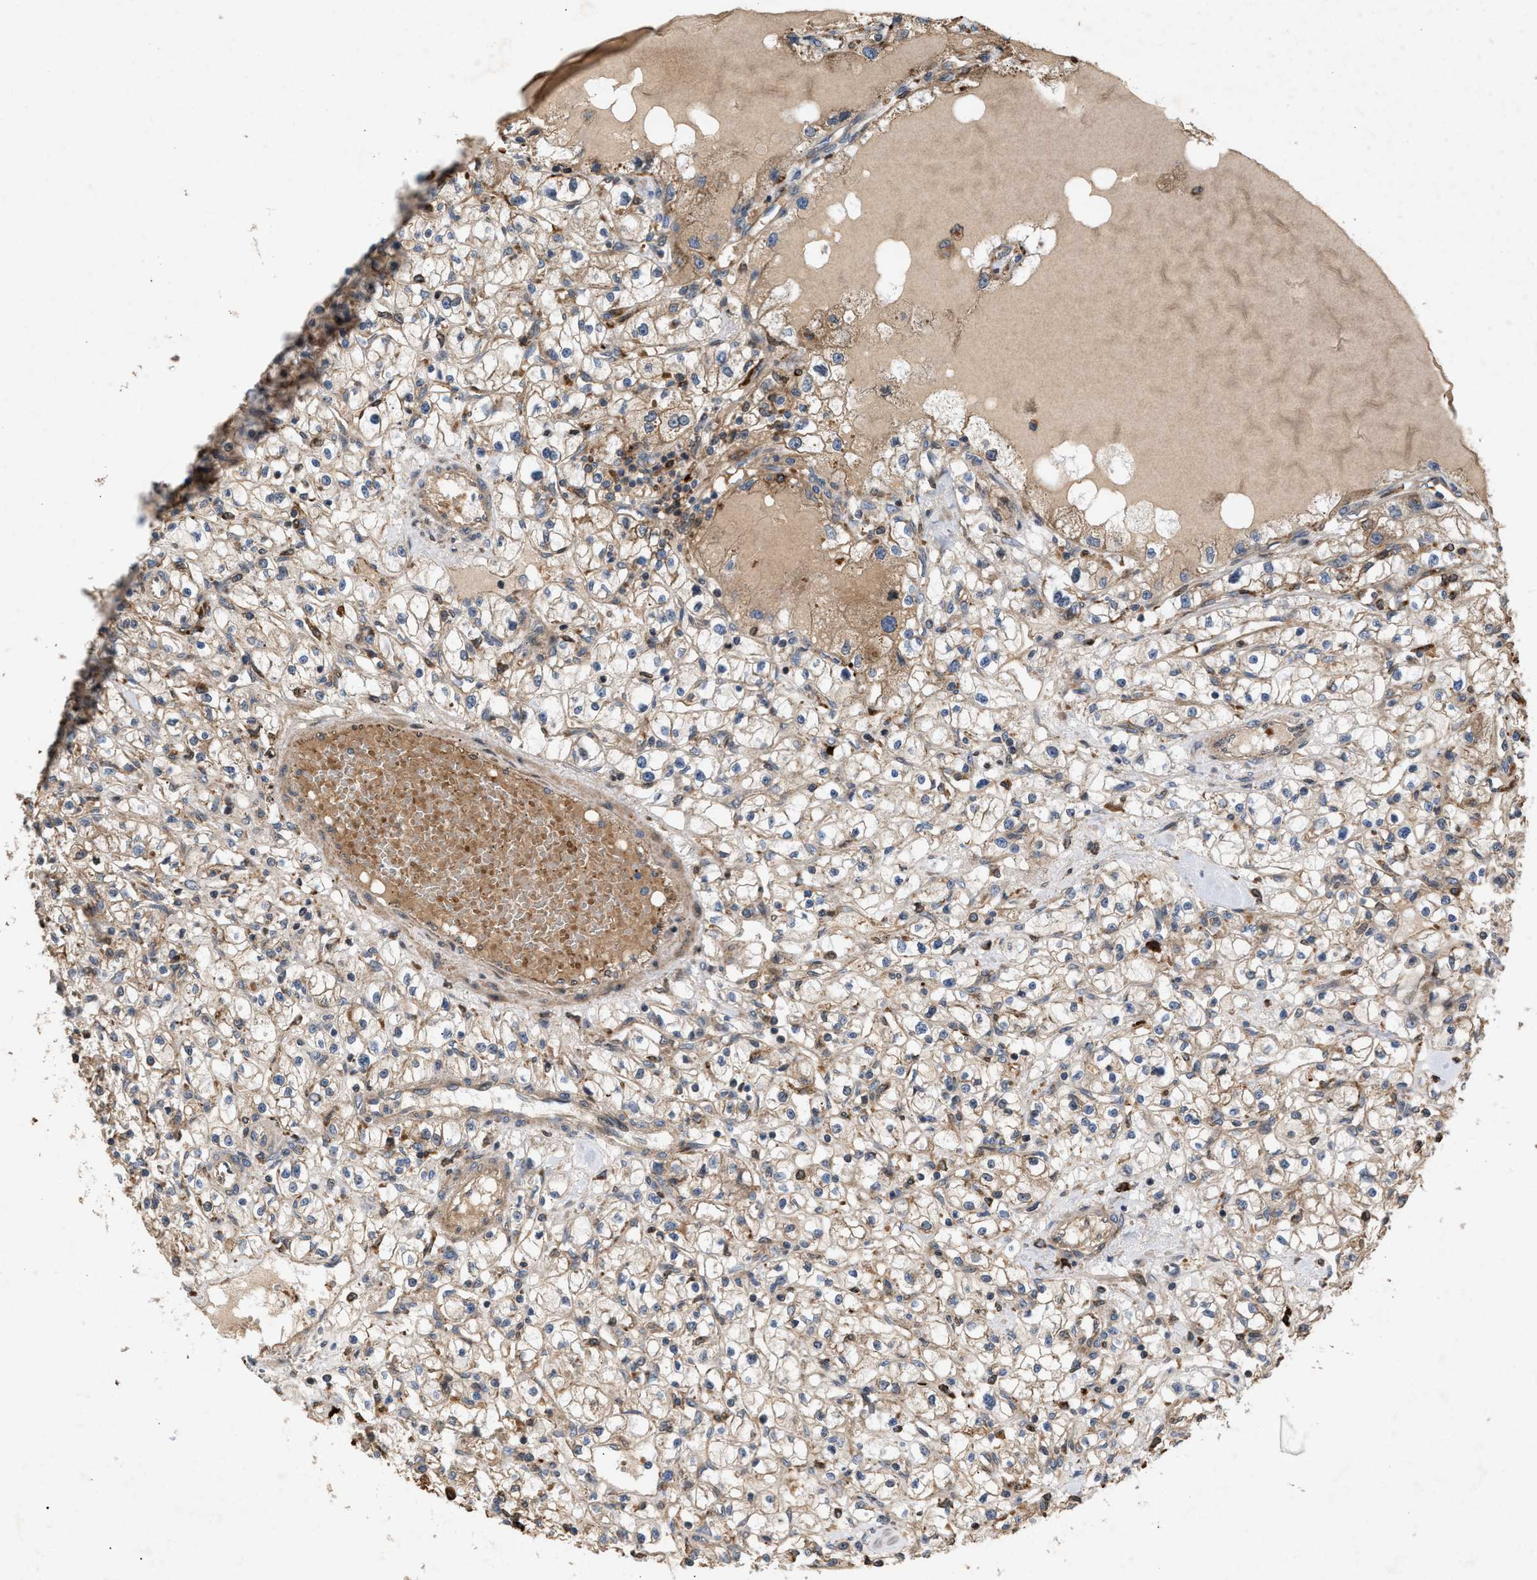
{"staining": {"intensity": "weak", "quantity": "25%-75%", "location": "cytoplasmic/membranous"}, "tissue": "renal cancer", "cell_type": "Tumor cells", "image_type": "cancer", "snomed": [{"axis": "morphology", "description": "Adenocarcinoma, NOS"}, {"axis": "topography", "description": "Kidney"}], "caption": "Tumor cells reveal low levels of weak cytoplasmic/membranous staining in about 25%-75% of cells in human renal cancer (adenocarcinoma). (DAB (3,3'-diaminobenzidine) IHC, brown staining for protein, blue staining for nuclei).", "gene": "GCC1", "patient": {"sex": "male", "age": 56}}